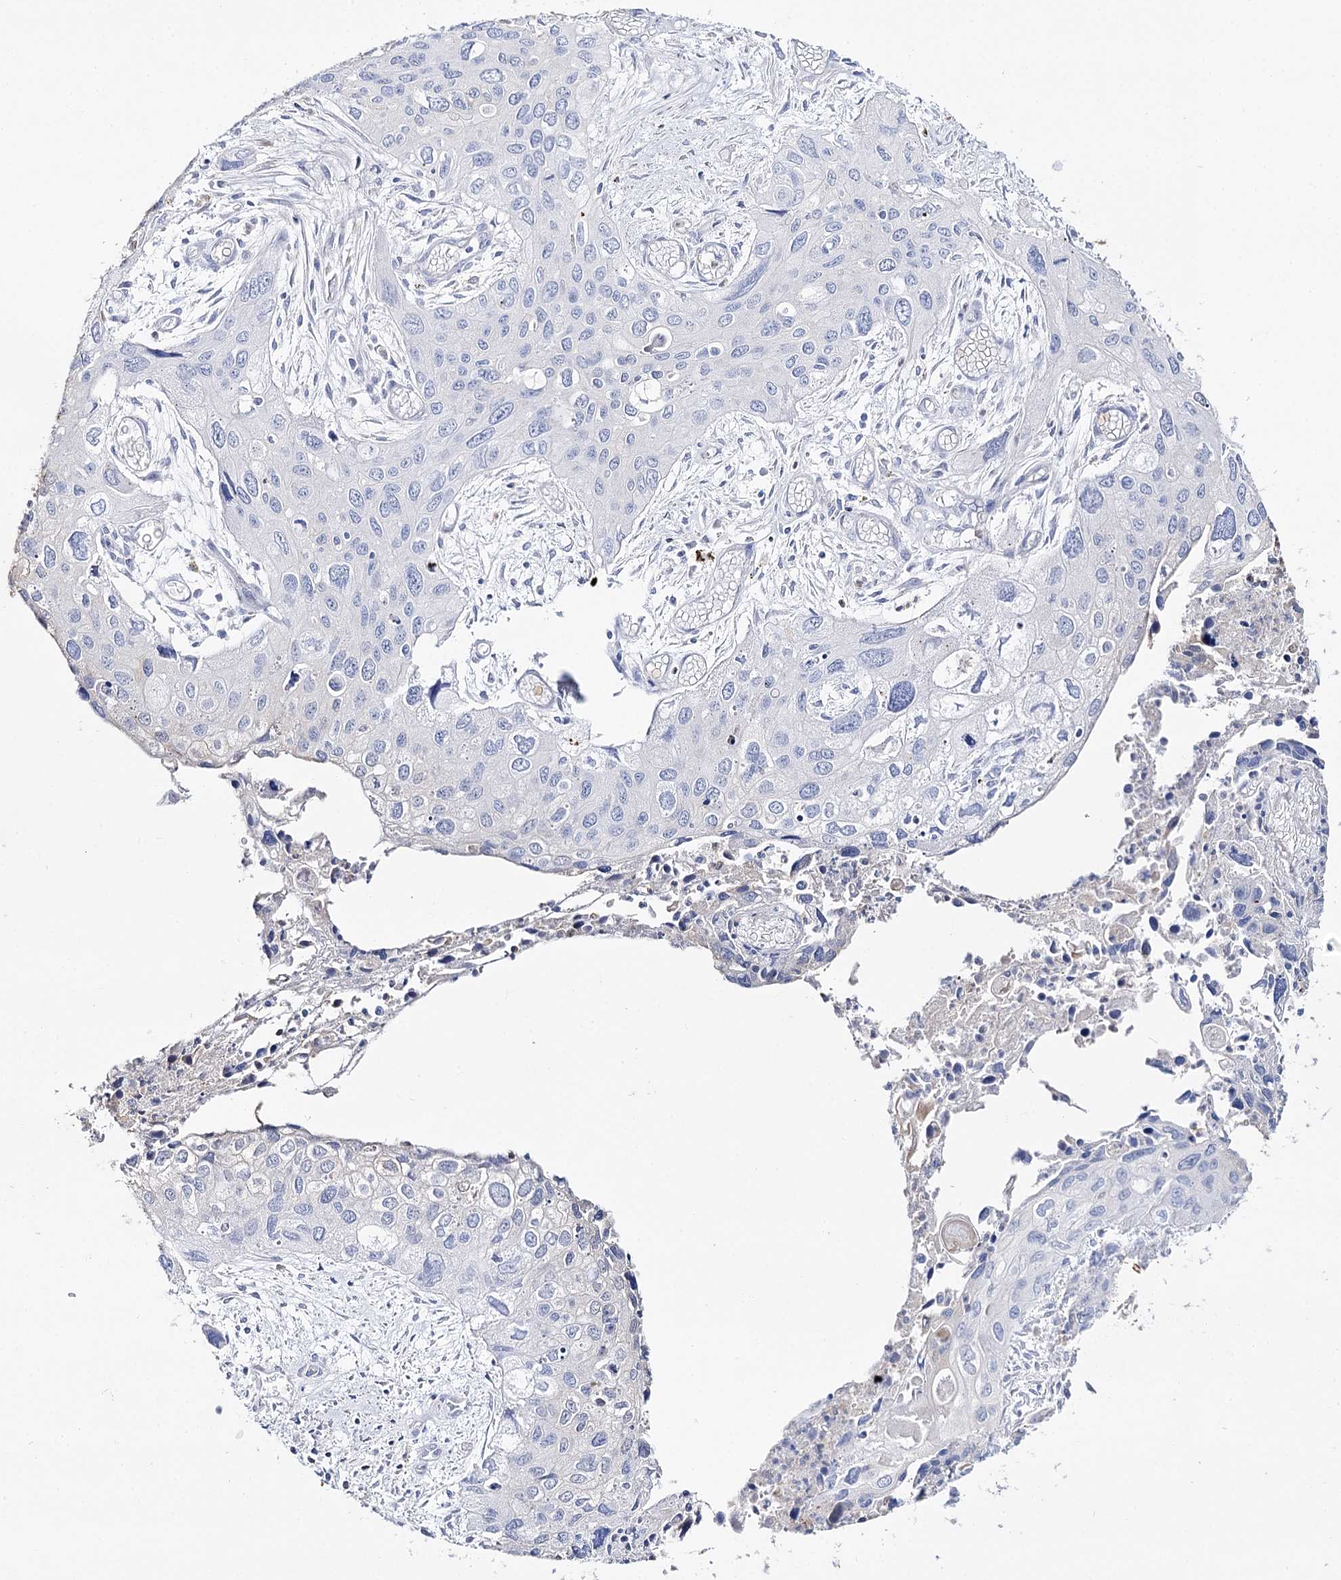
{"staining": {"intensity": "negative", "quantity": "none", "location": "none"}, "tissue": "cervical cancer", "cell_type": "Tumor cells", "image_type": "cancer", "snomed": [{"axis": "morphology", "description": "Squamous cell carcinoma, NOS"}, {"axis": "topography", "description": "Cervix"}], "caption": "Squamous cell carcinoma (cervical) was stained to show a protein in brown. There is no significant staining in tumor cells.", "gene": "SLC3A1", "patient": {"sex": "female", "age": 55}}